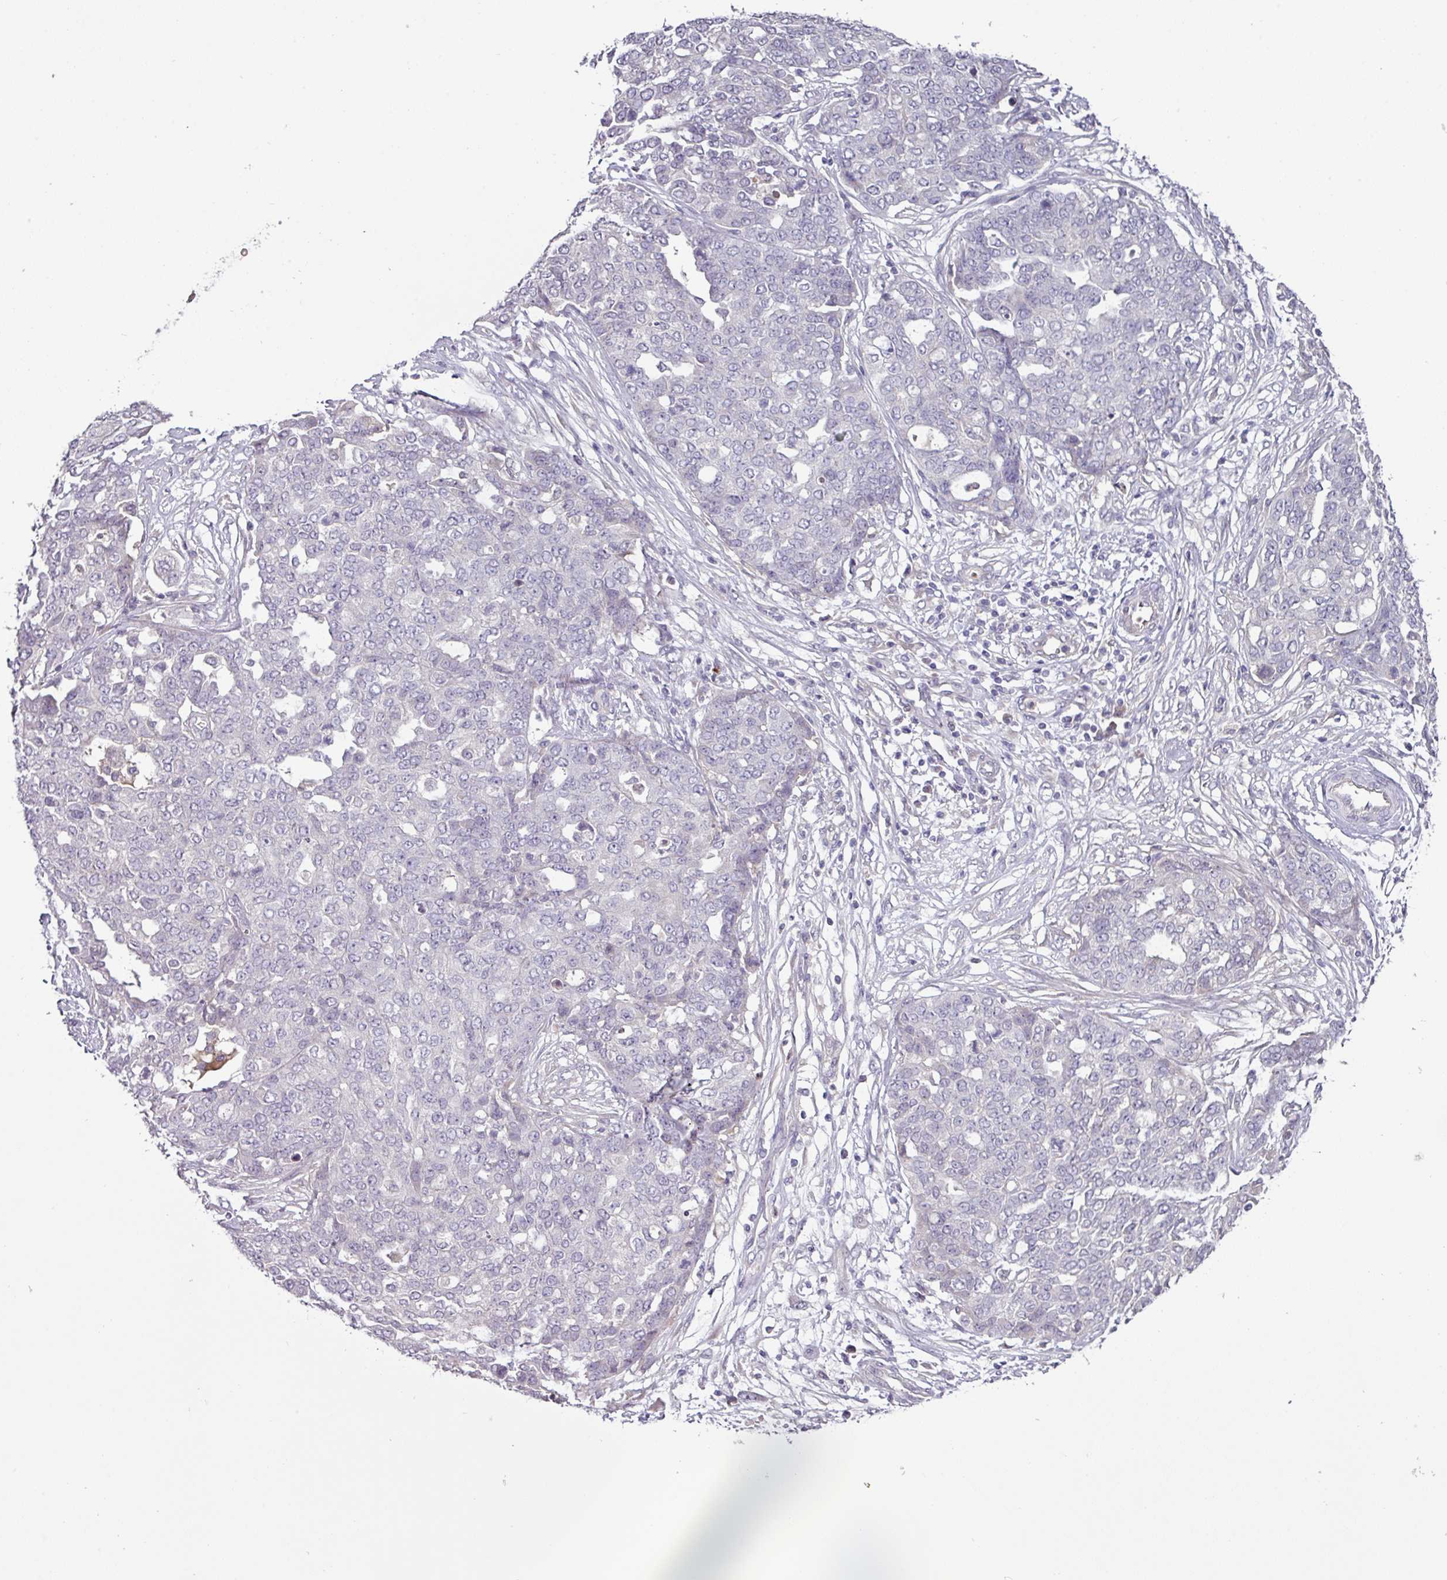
{"staining": {"intensity": "negative", "quantity": "none", "location": "none"}, "tissue": "ovarian cancer", "cell_type": "Tumor cells", "image_type": "cancer", "snomed": [{"axis": "morphology", "description": "Cystadenocarcinoma, serous, NOS"}, {"axis": "topography", "description": "Soft tissue"}, {"axis": "topography", "description": "Ovary"}], "caption": "Ovarian cancer (serous cystadenocarcinoma) was stained to show a protein in brown. There is no significant positivity in tumor cells. (DAB (3,3'-diaminobenzidine) immunohistochemistry (IHC) with hematoxylin counter stain).", "gene": "SLC5A10", "patient": {"sex": "female", "age": 57}}